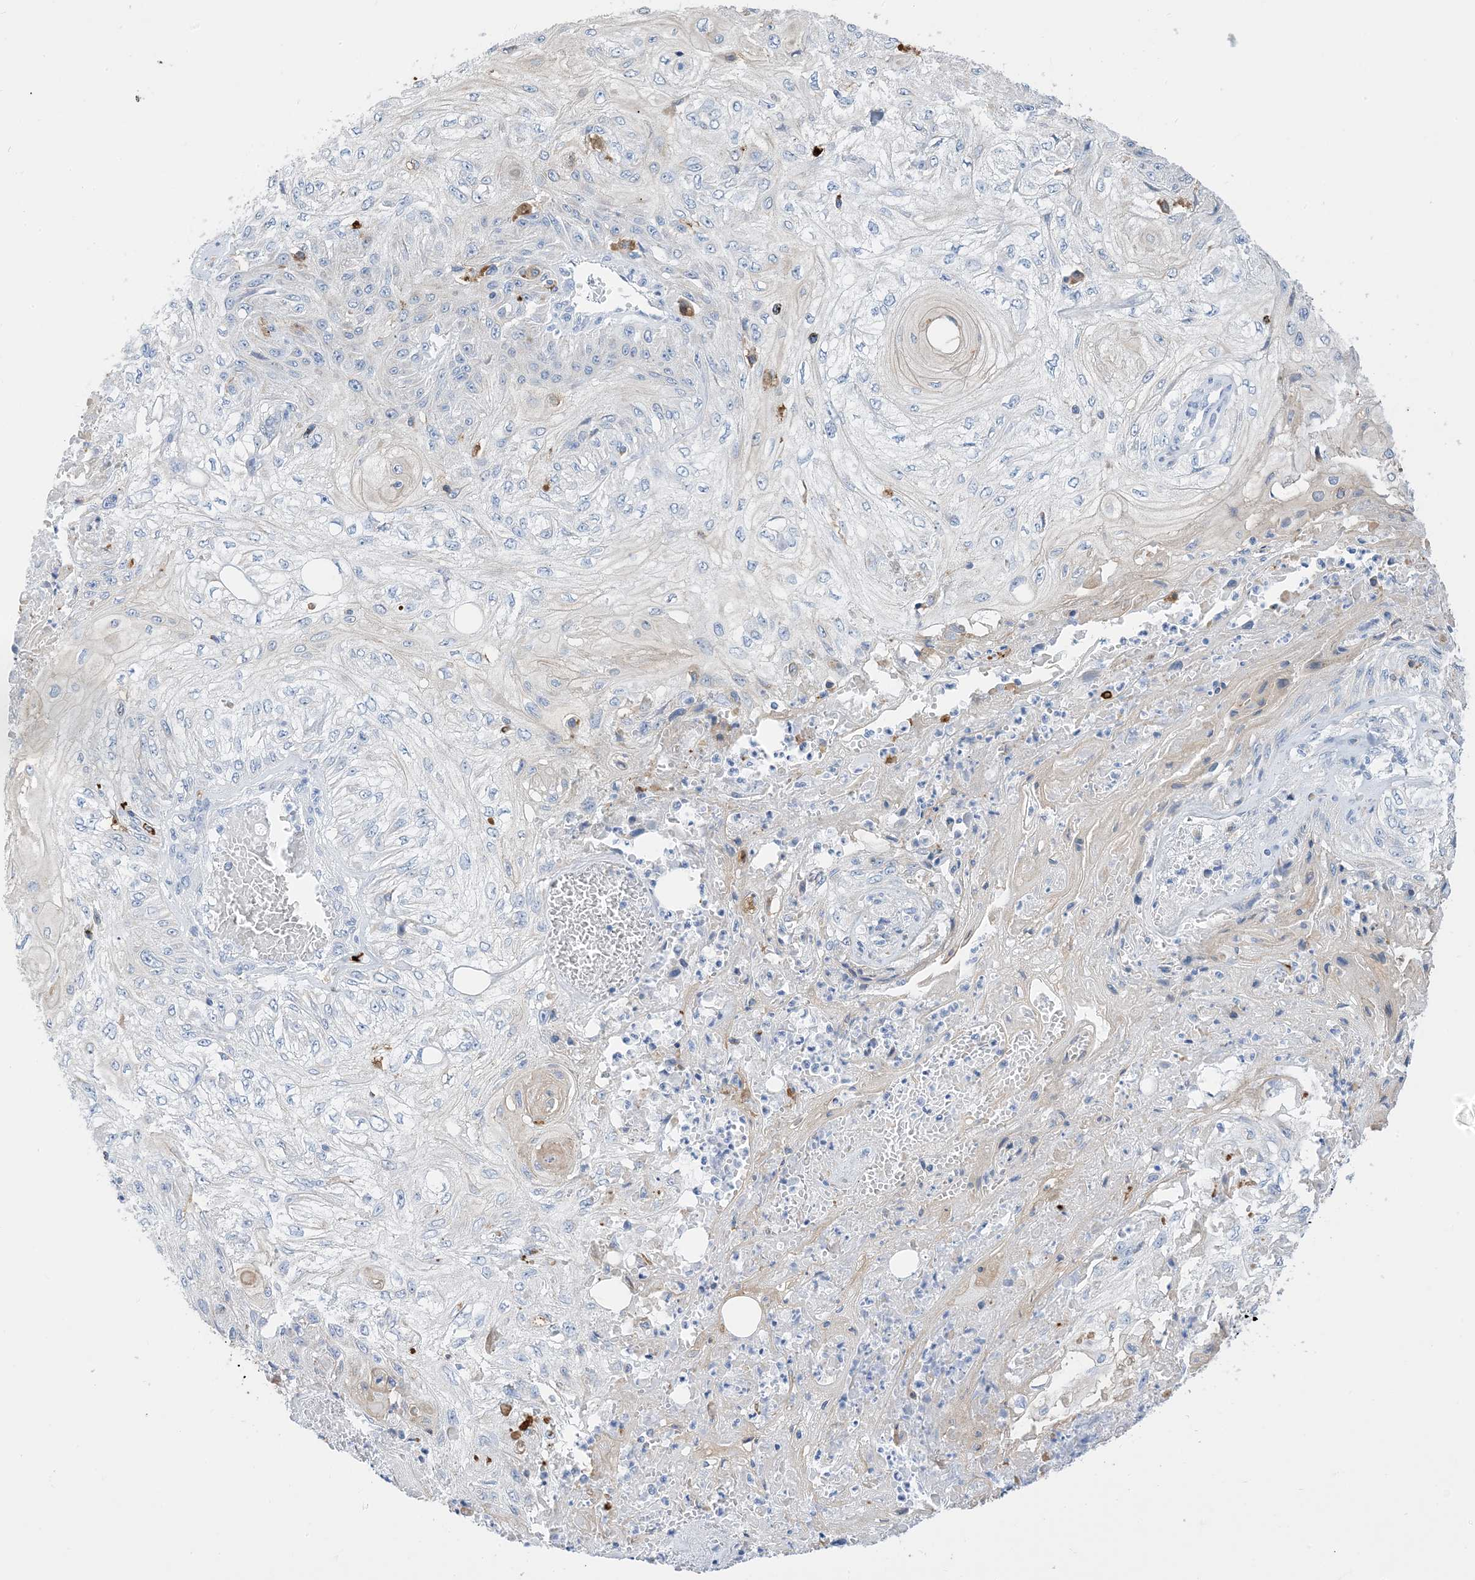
{"staining": {"intensity": "negative", "quantity": "none", "location": "none"}, "tissue": "skin cancer", "cell_type": "Tumor cells", "image_type": "cancer", "snomed": [{"axis": "morphology", "description": "Squamous cell carcinoma, NOS"}, {"axis": "morphology", "description": "Squamous cell carcinoma, metastatic, NOS"}, {"axis": "topography", "description": "Skin"}, {"axis": "topography", "description": "Lymph node"}], "caption": "Immunohistochemistry of human squamous cell carcinoma (skin) exhibits no positivity in tumor cells.", "gene": "DPH3", "patient": {"sex": "male", "age": 75}}